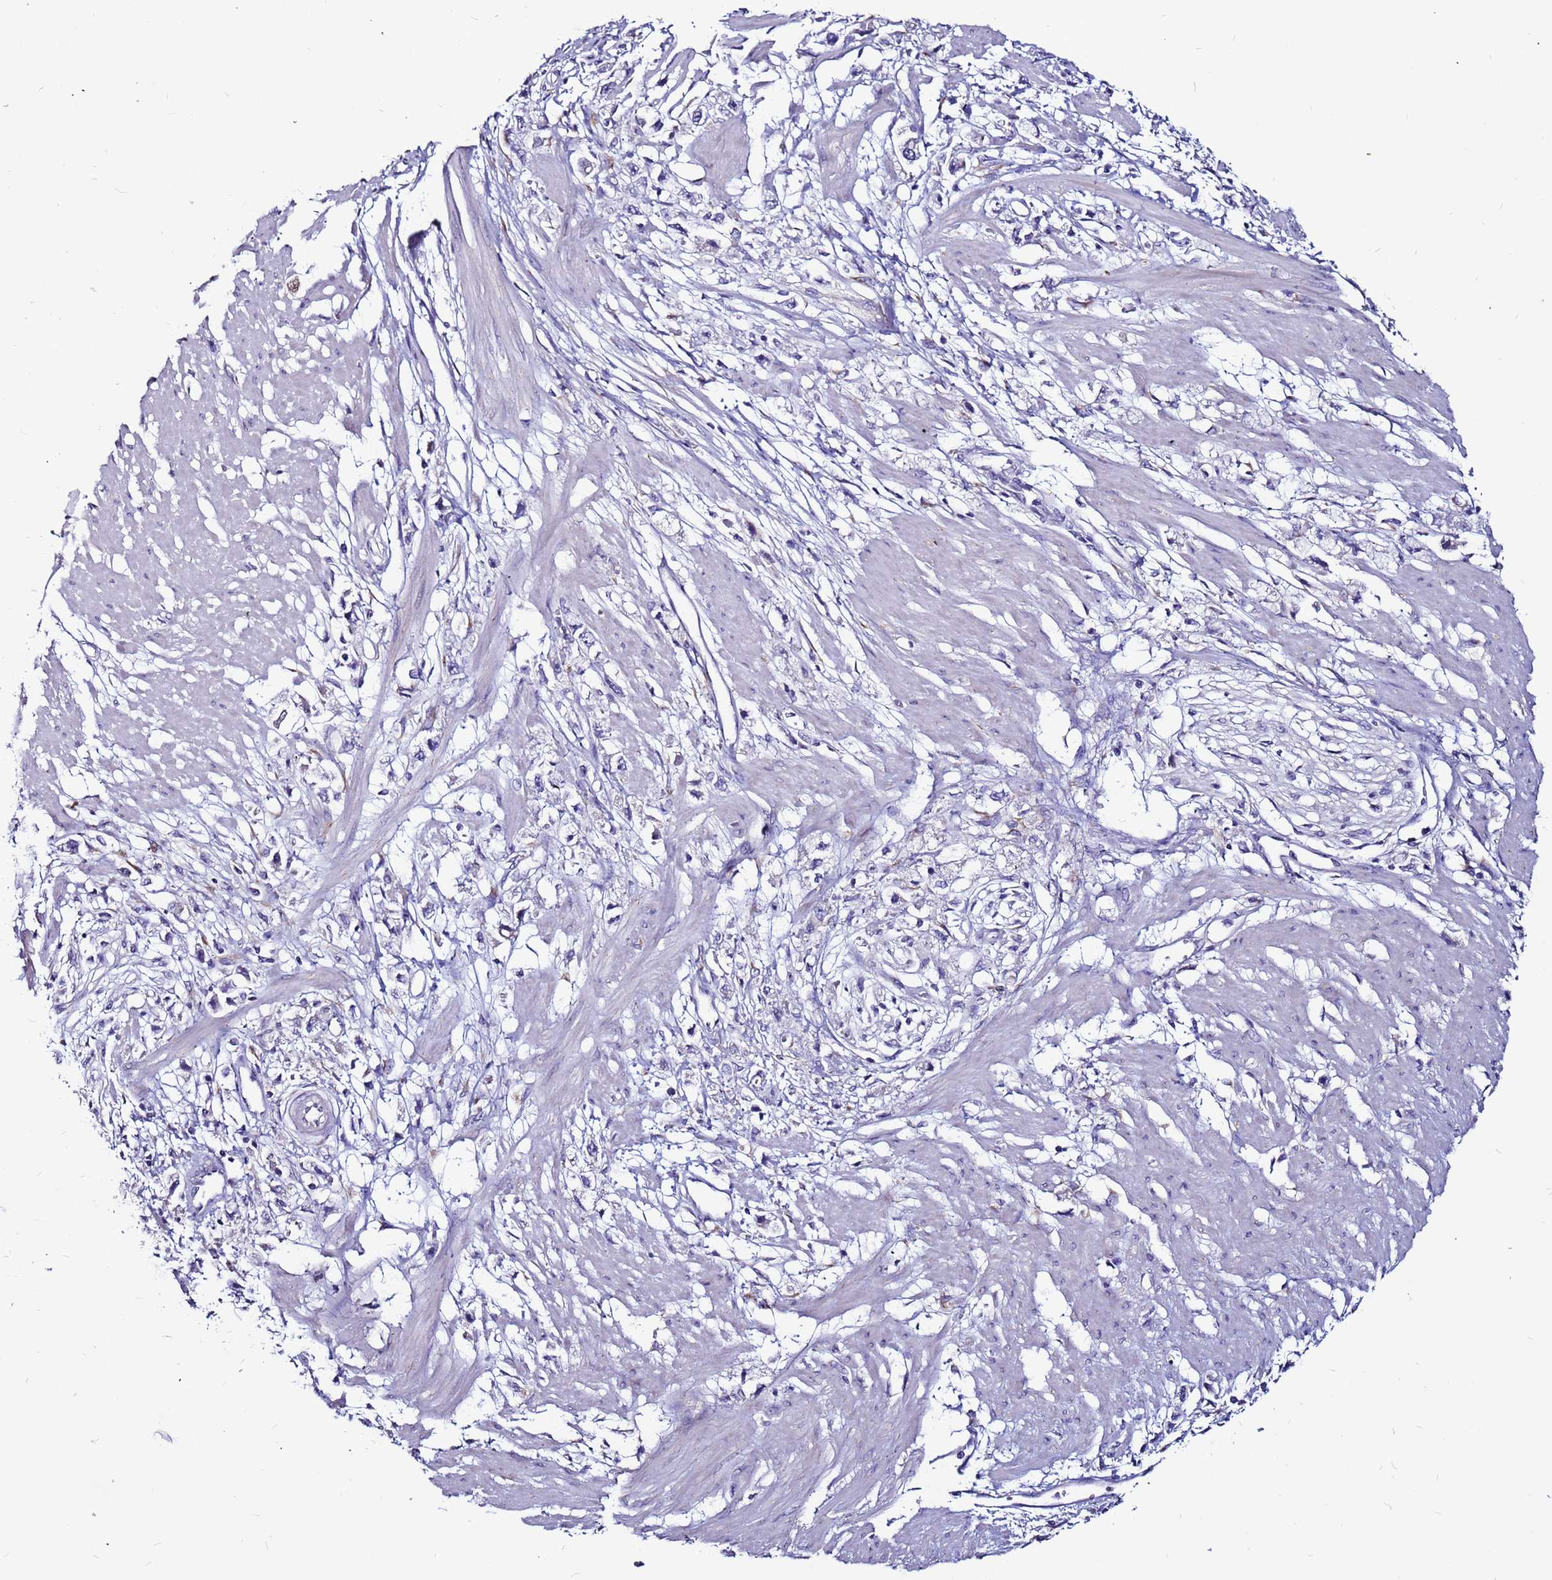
{"staining": {"intensity": "negative", "quantity": "none", "location": "none"}, "tissue": "stomach cancer", "cell_type": "Tumor cells", "image_type": "cancer", "snomed": [{"axis": "morphology", "description": "Adenocarcinoma, NOS"}, {"axis": "topography", "description": "Stomach"}], "caption": "This histopathology image is of stomach cancer stained with immunohistochemistry to label a protein in brown with the nuclei are counter-stained blue. There is no expression in tumor cells.", "gene": "SLC44A3", "patient": {"sex": "female", "age": 59}}